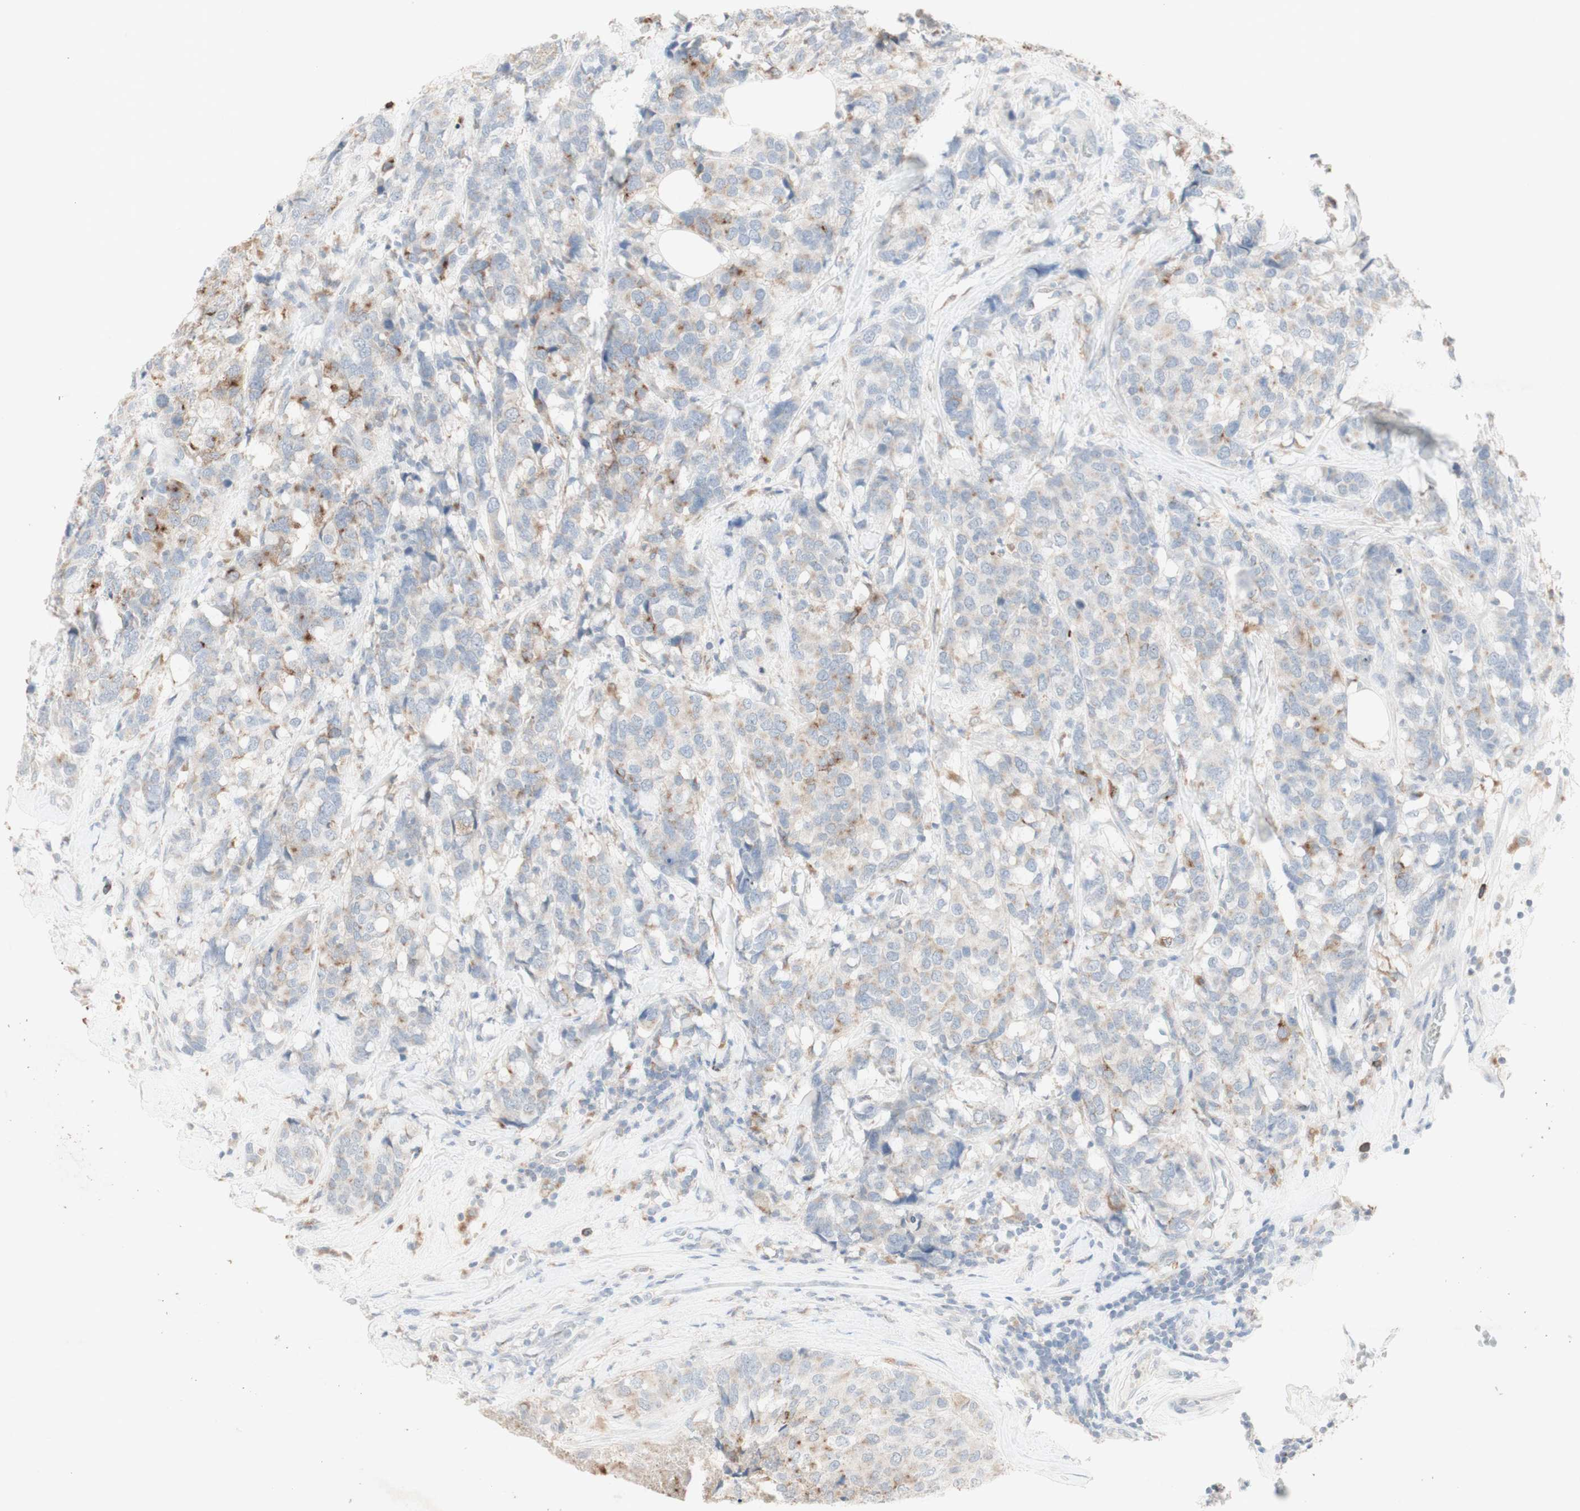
{"staining": {"intensity": "moderate", "quantity": "<25%", "location": "cytoplasmic/membranous"}, "tissue": "breast cancer", "cell_type": "Tumor cells", "image_type": "cancer", "snomed": [{"axis": "morphology", "description": "Lobular carcinoma"}, {"axis": "topography", "description": "Breast"}], "caption": "An image of breast cancer stained for a protein reveals moderate cytoplasmic/membranous brown staining in tumor cells.", "gene": "ATP6V1B1", "patient": {"sex": "female", "age": 59}}